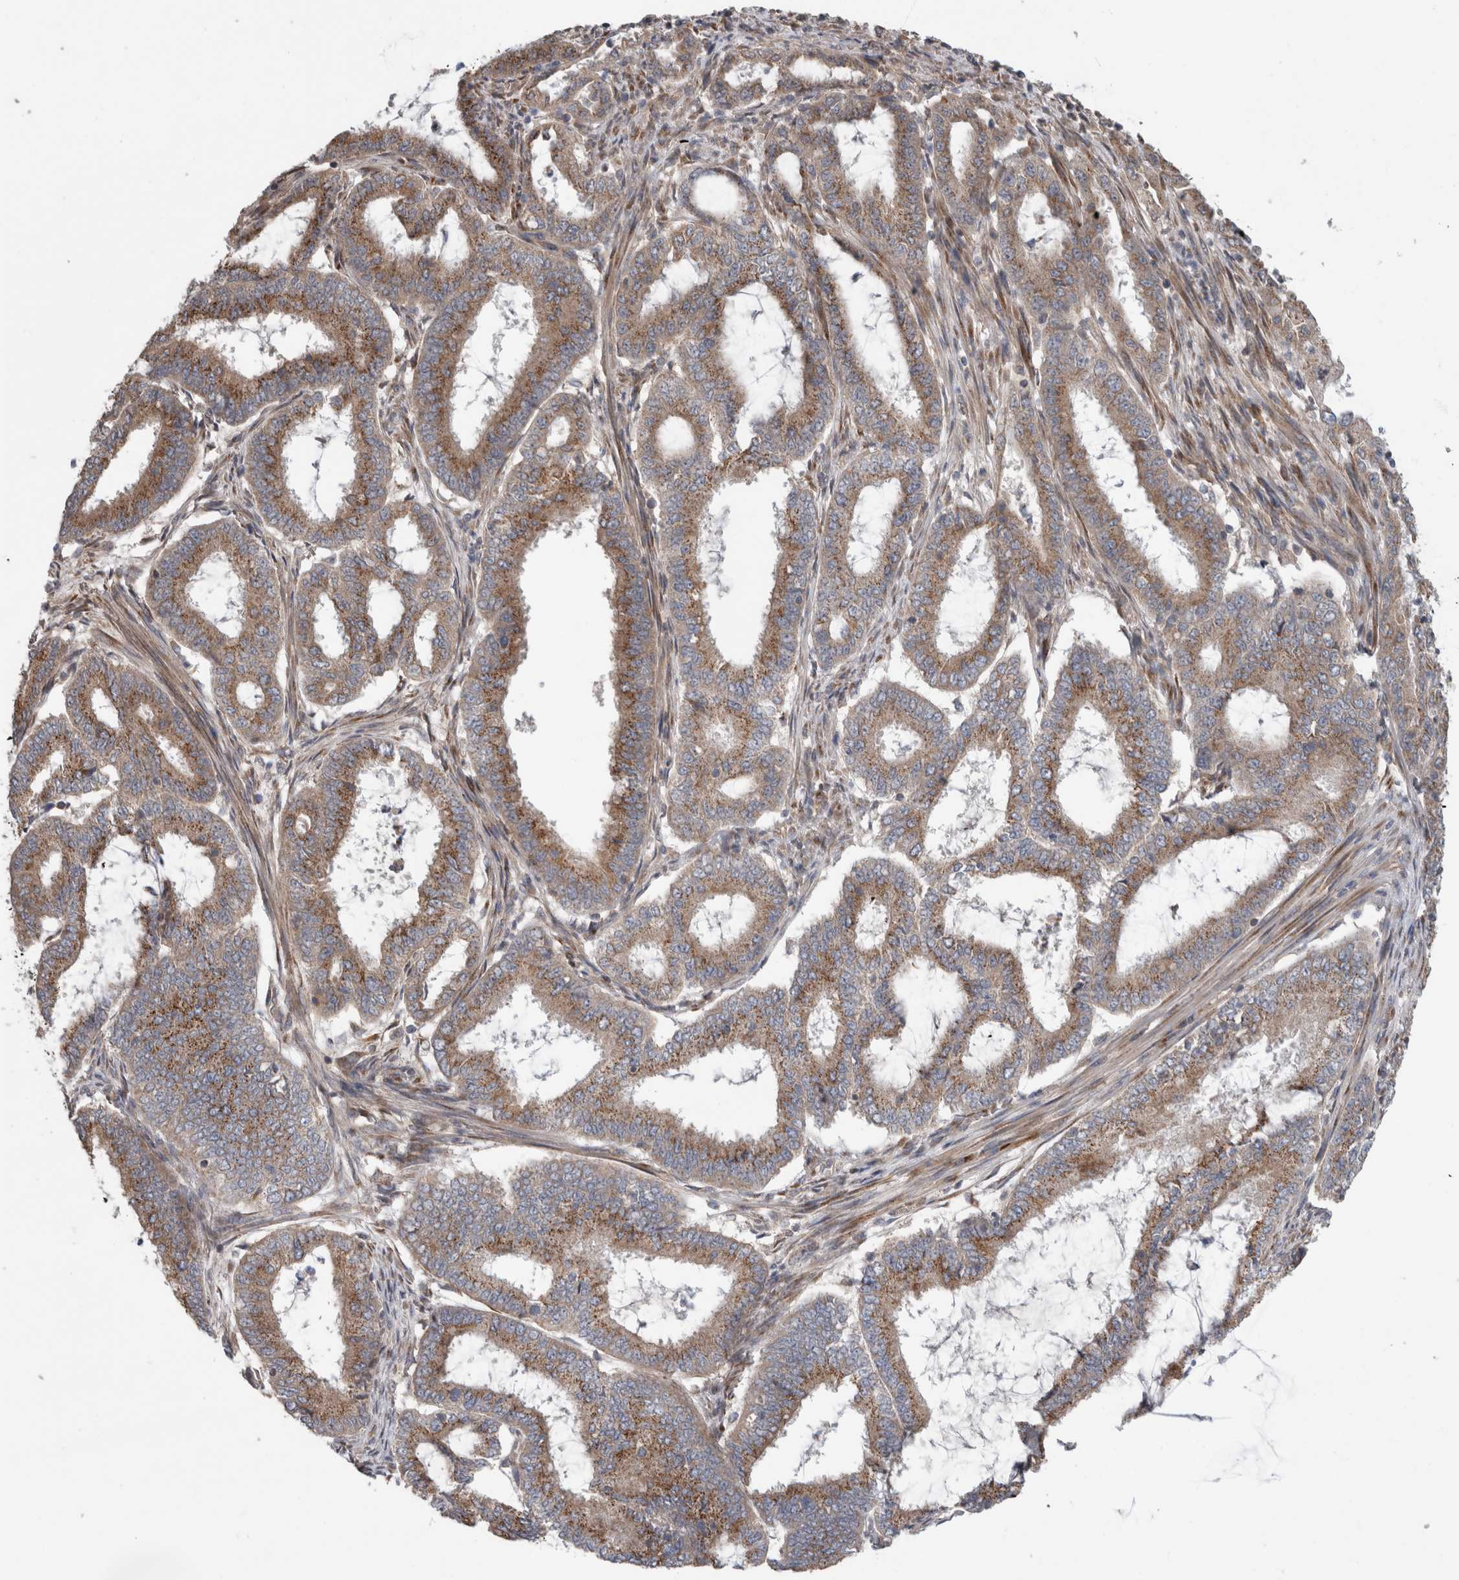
{"staining": {"intensity": "moderate", "quantity": ">75%", "location": "cytoplasmic/membranous"}, "tissue": "endometrial cancer", "cell_type": "Tumor cells", "image_type": "cancer", "snomed": [{"axis": "morphology", "description": "Adenocarcinoma, NOS"}, {"axis": "topography", "description": "Endometrium"}], "caption": "IHC micrograph of human endometrial adenocarcinoma stained for a protein (brown), which shows medium levels of moderate cytoplasmic/membranous positivity in approximately >75% of tumor cells.", "gene": "TRIM5", "patient": {"sex": "female", "age": 51}}